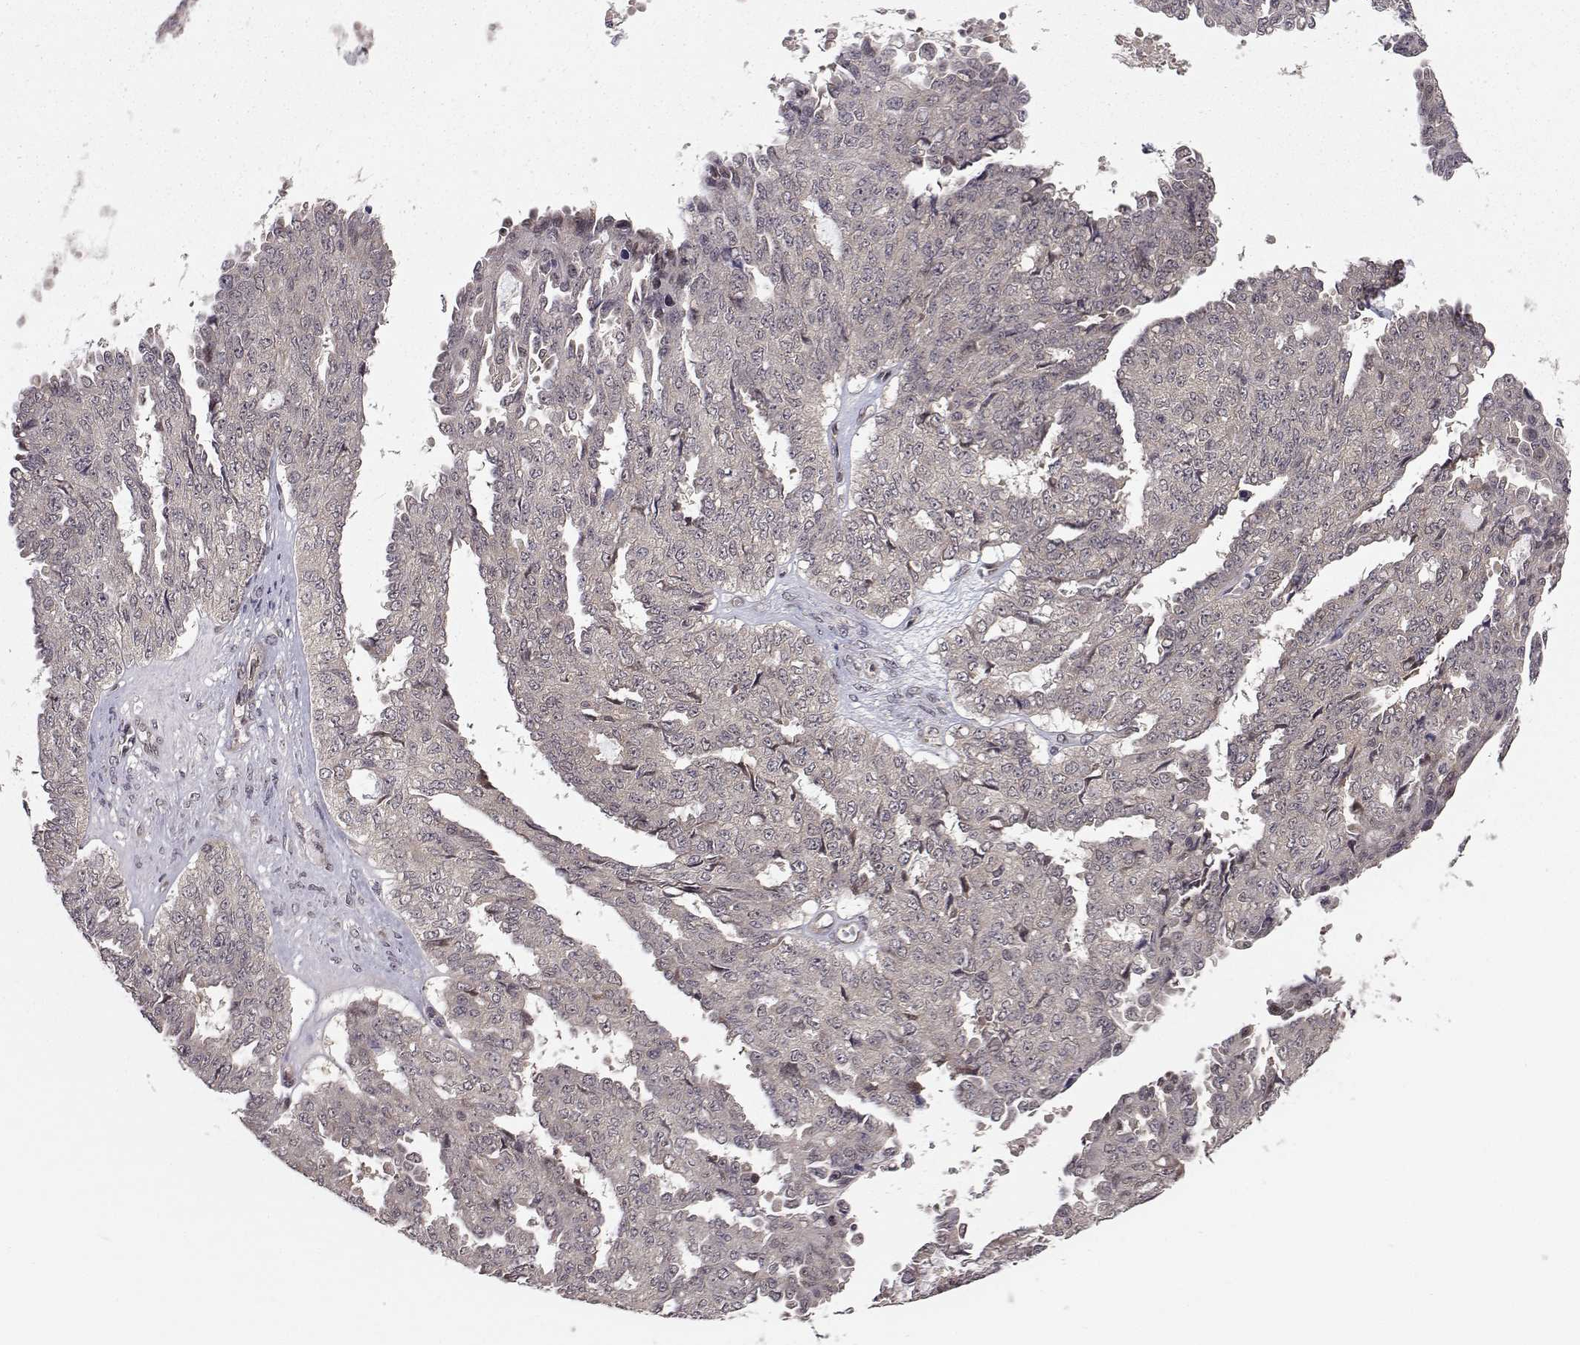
{"staining": {"intensity": "negative", "quantity": "none", "location": "none"}, "tissue": "ovarian cancer", "cell_type": "Tumor cells", "image_type": "cancer", "snomed": [{"axis": "morphology", "description": "Cystadenocarcinoma, serous, NOS"}, {"axis": "topography", "description": "Ovary"}], "caption": "High magnification brightfield microscopy of ovarian cancer (serous cystadenocarcinoma) stained with DAB (brown) and counterstained with hematoxylin (blue): tumor cells show no significant positivity.", "gene": "PKN2", "patient": {"sex": "female", "age": 71}}